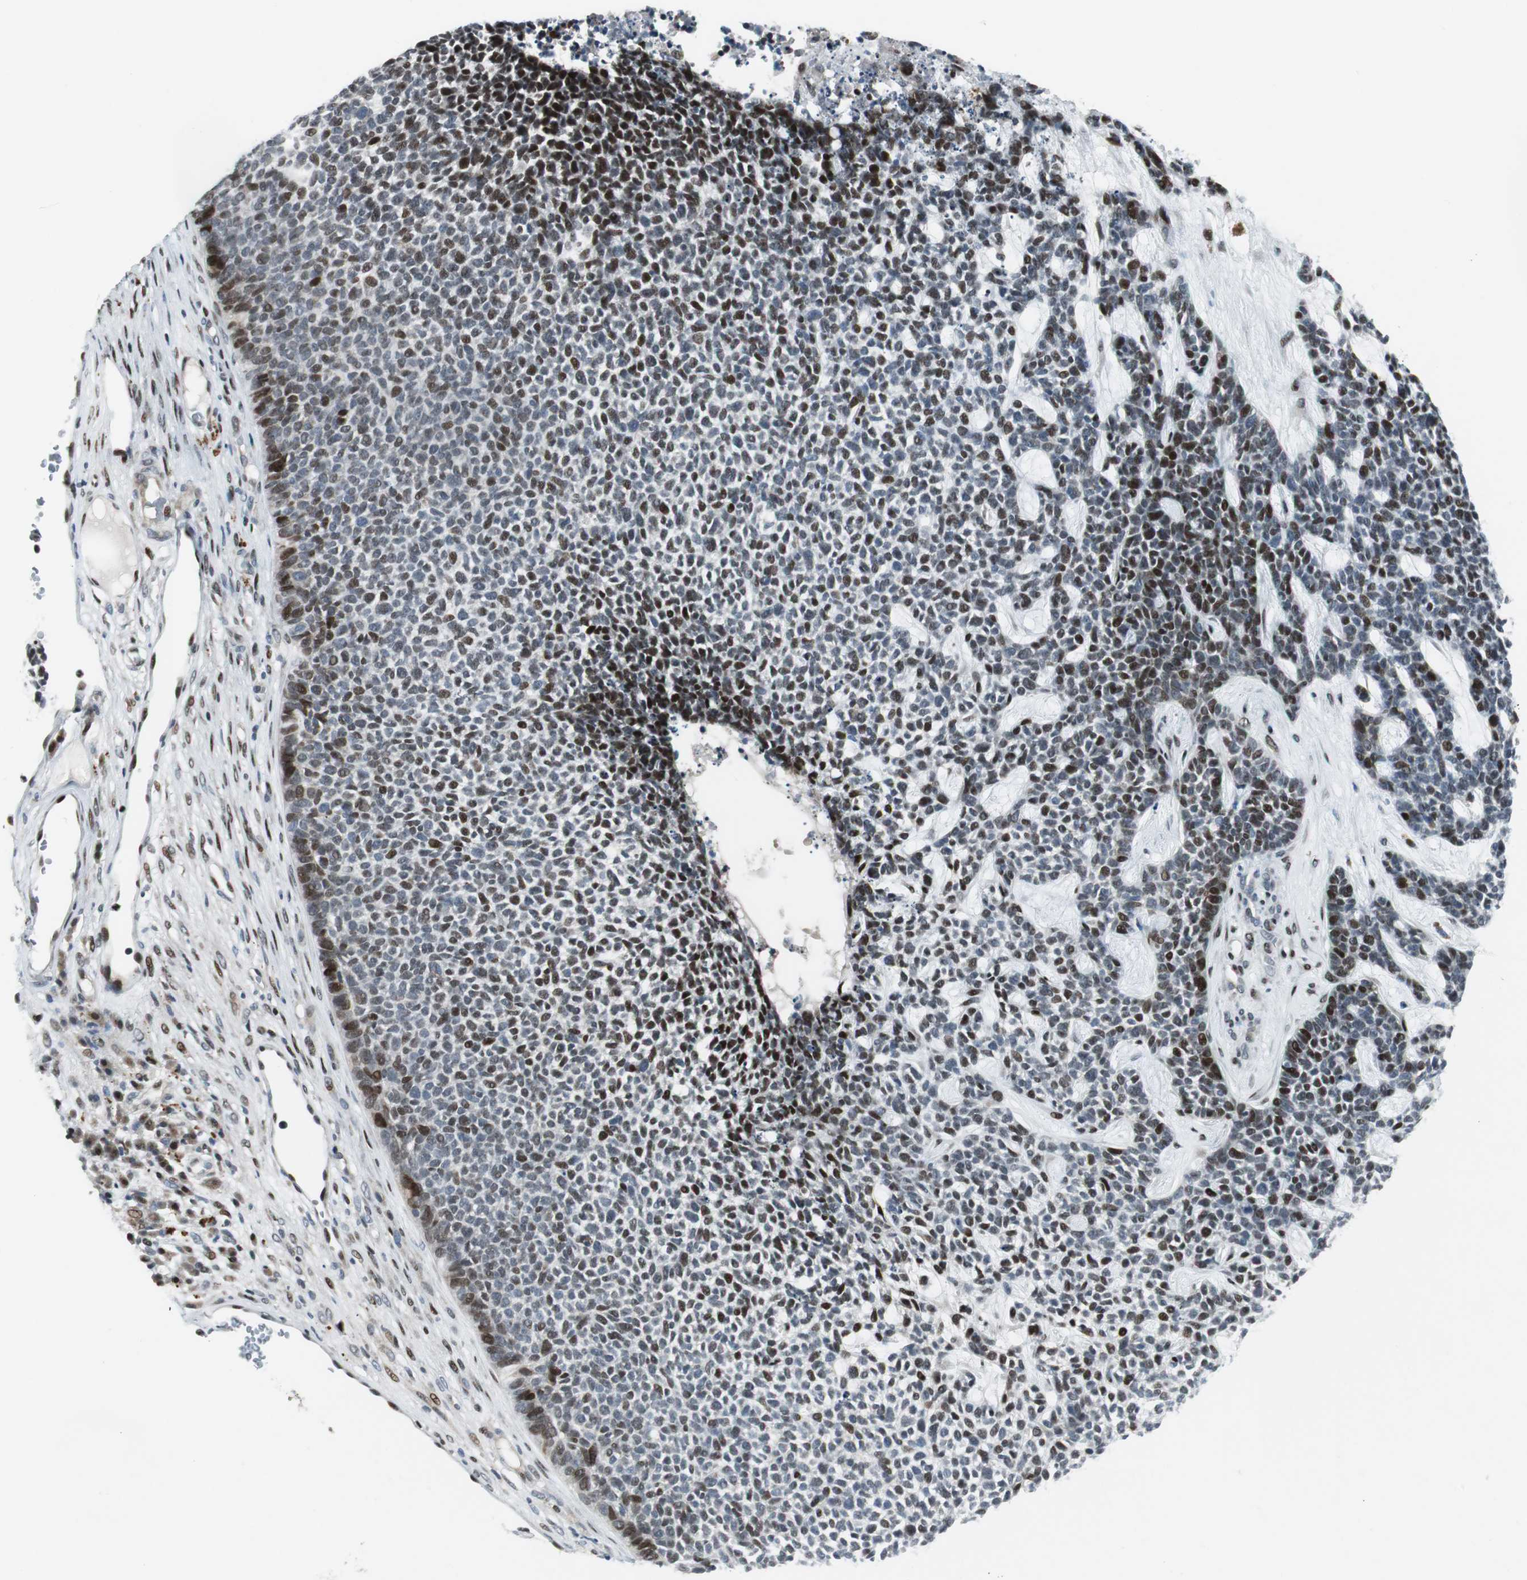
{"staining": {"intensity": "moderate", "quantity": "25%-75%", "location": "nuclear"}, "tissue": "skin cancer", "cell_type": "Tumor cells", "image_type": "cancer", "snomed": [{"axis": "morphology", "description": "Basal cell carcinoma"}, {"axis": "topography", "description": "Skin"}], "caption": "Protein analysis of skin cancer (basal cell carcinoma) tissue displays moderate nuclear positivity in about 25%-75% of tumor cells.", "gene": "AJUBA", "patient": {"sex": "female", "age": 84}}